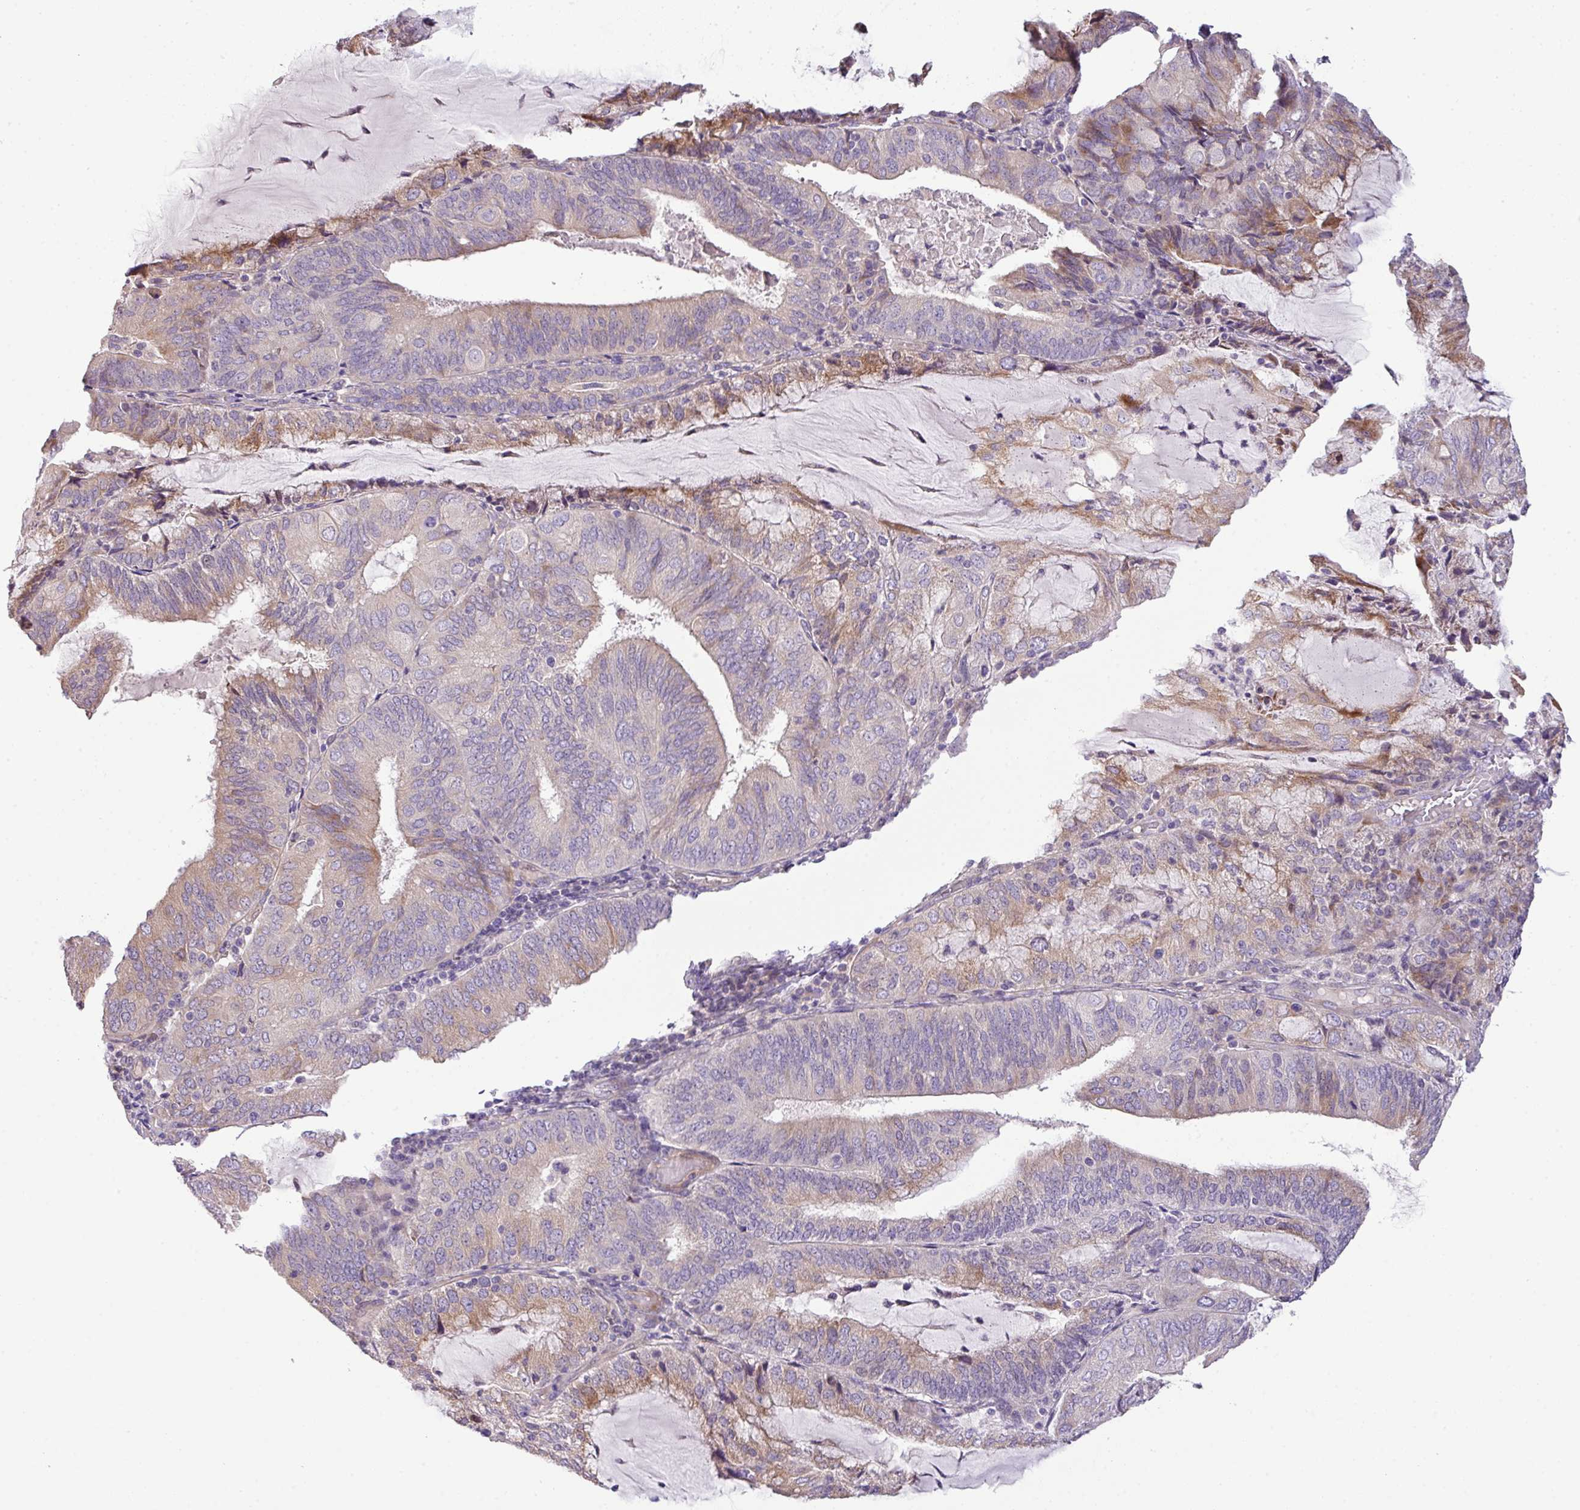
{"staining": {"intensity": "weak", "quantity": "<25%", "location": "cytoplasmic/membranous"}, "tissue": "endometrial cancer", "cell_type": "Tumor cells", "image_type": "cancer", "snomed": [{"axis": "morphology", "description": "Adenocarcinoma, NOS"}, {"axis": "topography", "description": "Endometrium"}], "caption": "This is an IHC image of adenocarcinoma (endometrial). There is no staining in tumor cells.", "gene": "PIK3R5", "patient": {"sex": "female", "age": 81}}